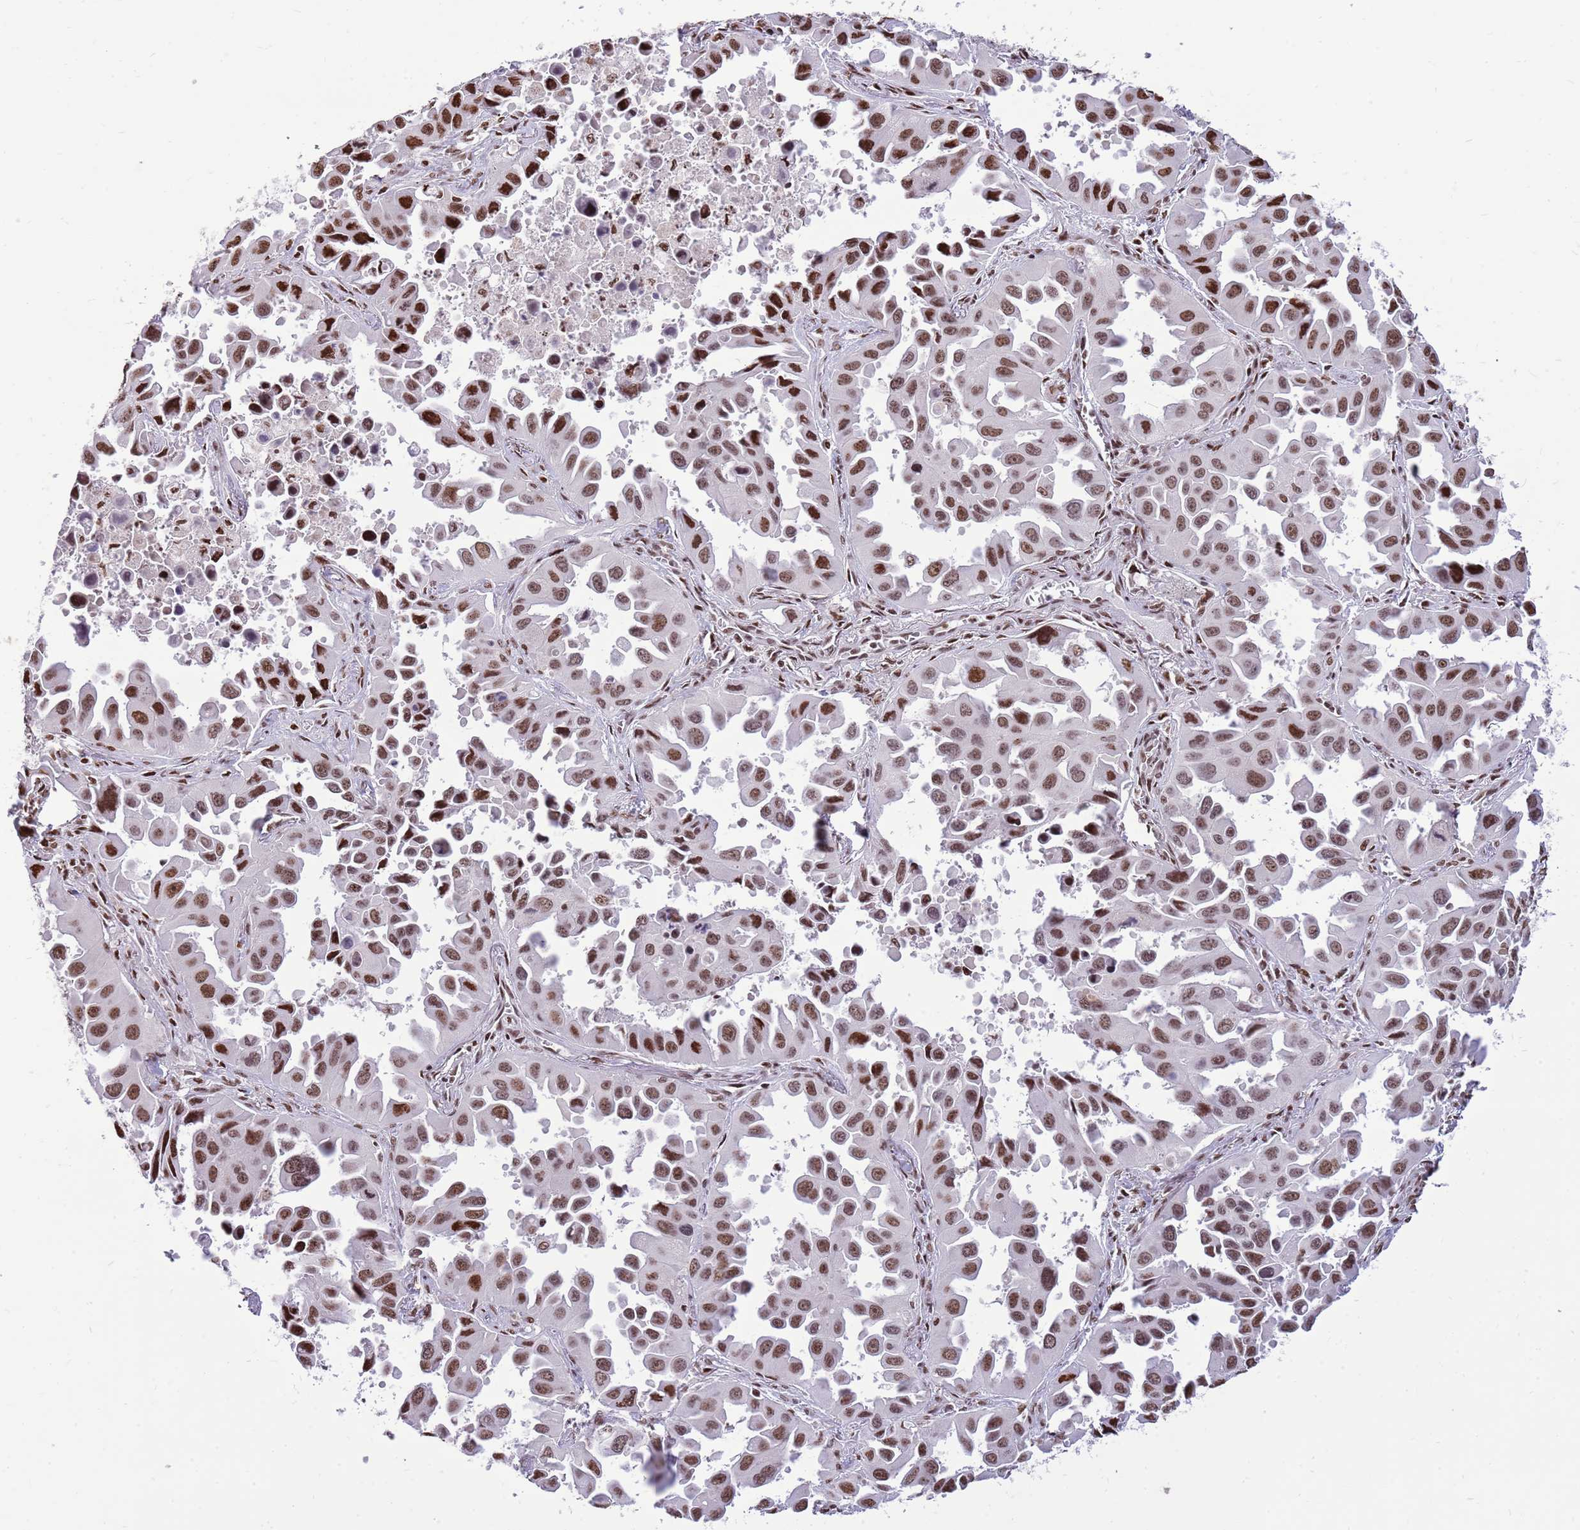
{"staining": {"intensity": "moderate", "quantity": ">75%", "location": "nuclear"}, "tissue": "lung cancer", "cell_type": "Tumor cells", "image_type": "cancer", "snomed": [{"axis": "morphology", "description": "Adenocarcinoma, NOS"}, {"axis": "topography", "description": "Lung"}], "caption": "Immunohistochemical staining of adenocarcinoma (lung) exhibits medium levels of moderate nuclear protein staining in about >75% of tumor cells. The protein of interest is shown in brown color, while the nuclei are stained blue.", "gene": "WASHC4", "patient": {"sex": "male", "age": 66}}